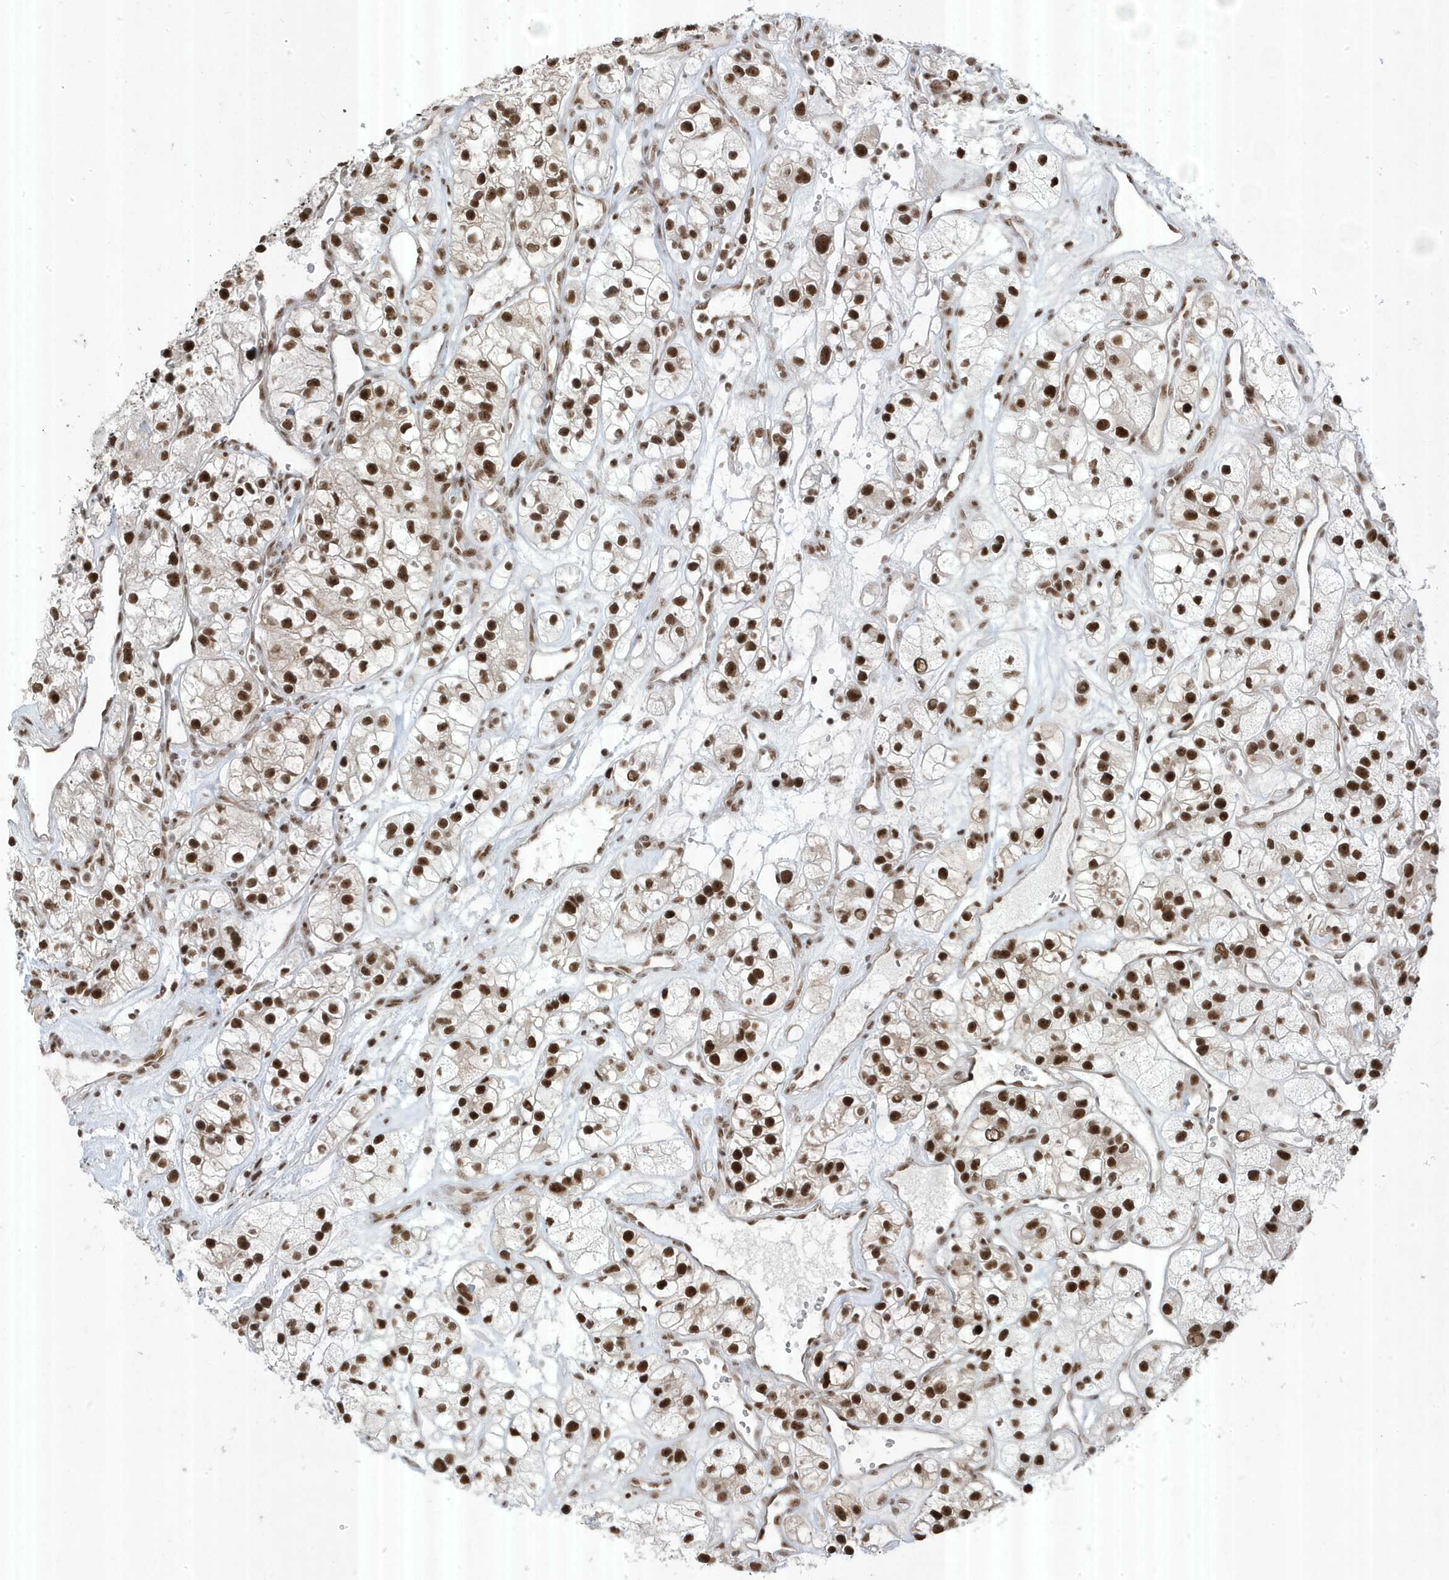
{"staining": {"intensity": "strong", "quantity": ">75%", "location": "nuclear"}, "tissue": "renal cancer", "cell_type": "Tumor cells", "image_type": "cancer", "snomed": [{"axis": "morphology", "description": "Adenocarcinoma, NOS"}, {"axis": "topography", "description": "Kidney"}], "caption": "This micrograph reveals renal cancer (adenocarcinoma) stained with immunohistochemistry to label a protein in brown. The nuclear of tumor cells show strong positivity for the protein. Nuclei are counter-stained blue.", "gene": "MTREX", "patient": {"sex": "female", "age": 57}}